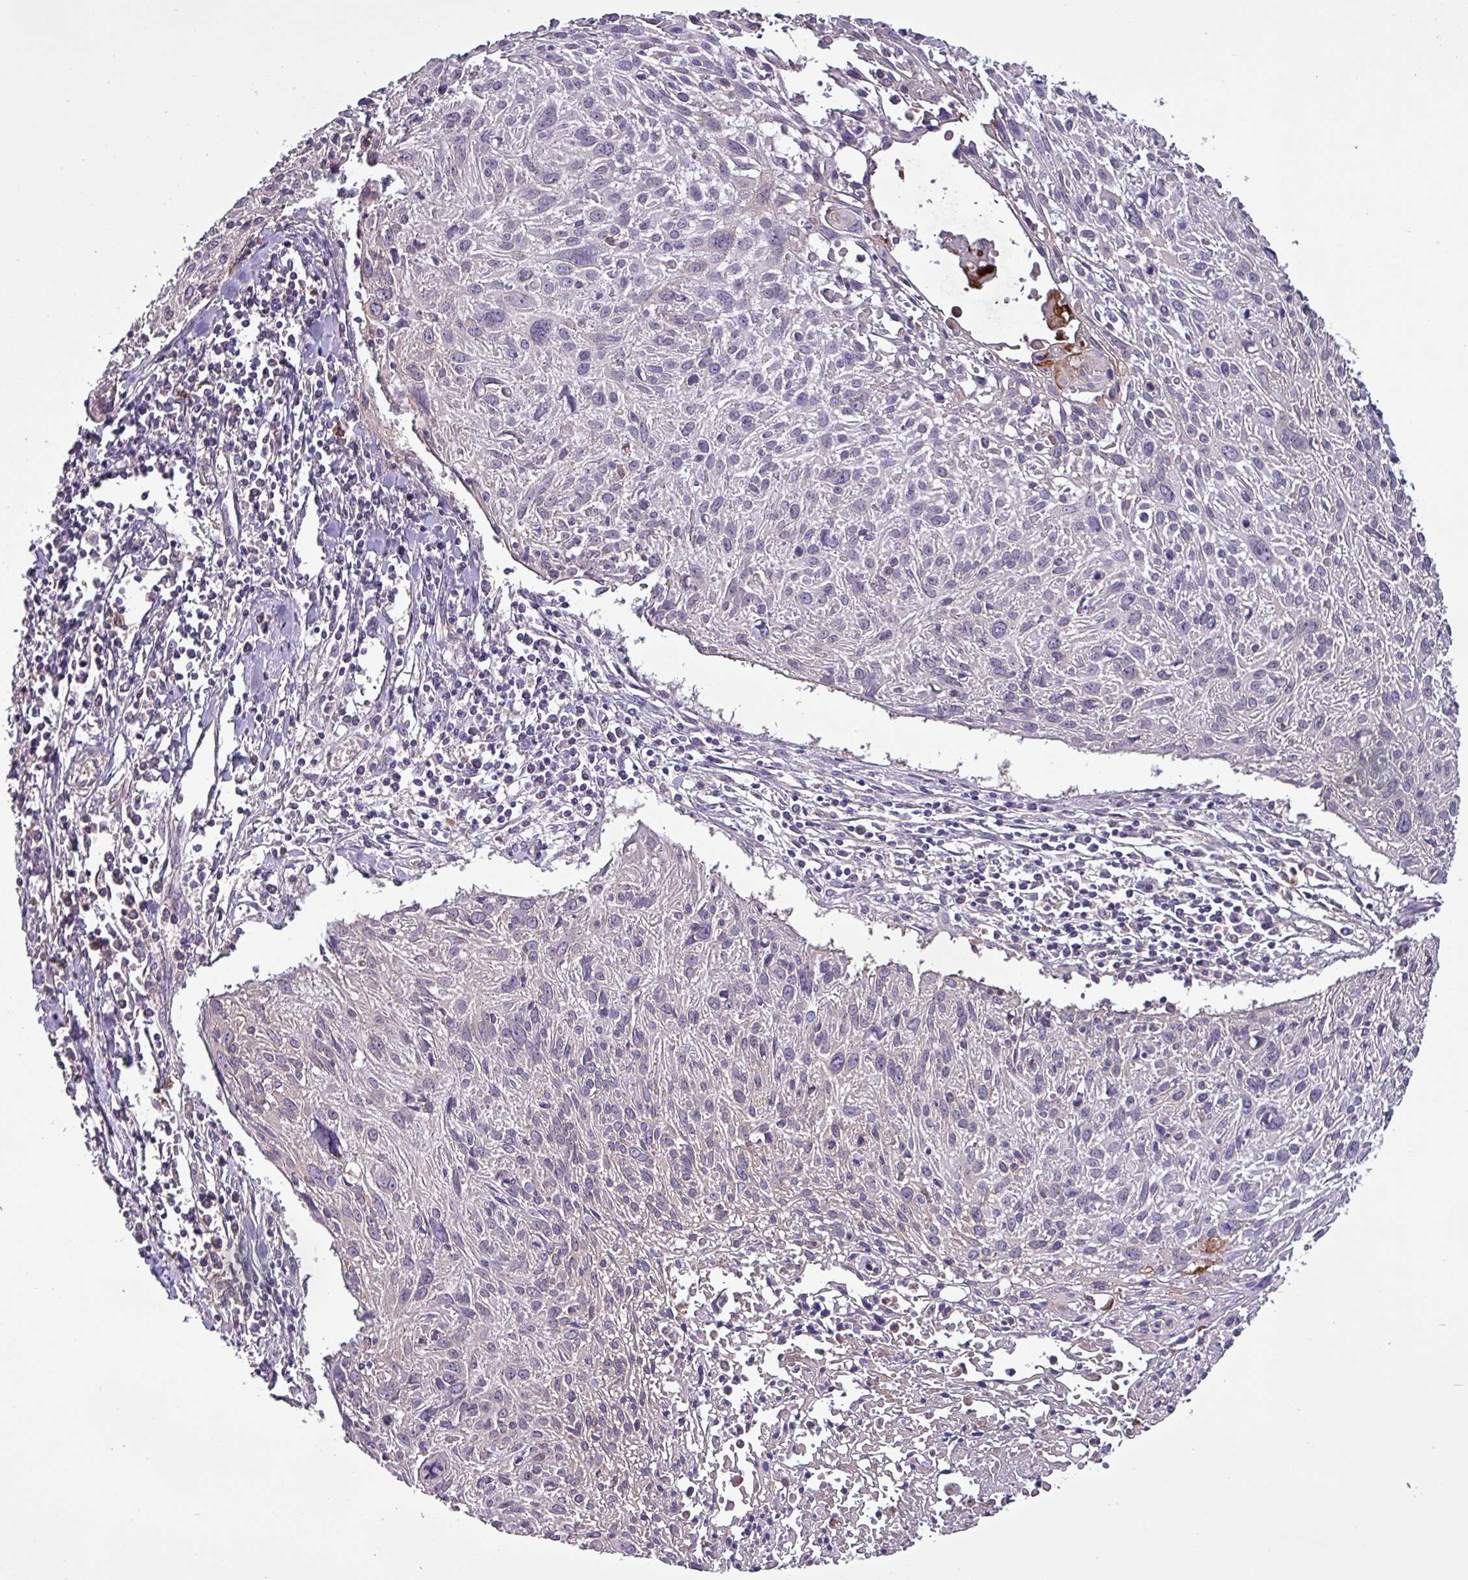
{"staining": {"intensity": "negative", "quantity": "none", "location": "none"}, "tissue": "cervical cancer", "cell_type": "Tumor cells", "image_type": "cancer", "snomed": [{"axis": "morphology", "description": "Squamous cell carcinoma, NOS"}, {"axis": "topography", "description": "Cervix"}], "caption": "IHC of cervical cancer (squamous cell carcinoma) reveals no staining in tumor cells. The staining is performed using DAB brown chromogen with nuclei counter-stained in using hematoxylin.", "gene": "HP", "patient": {"sex": "female", "age": 51}}